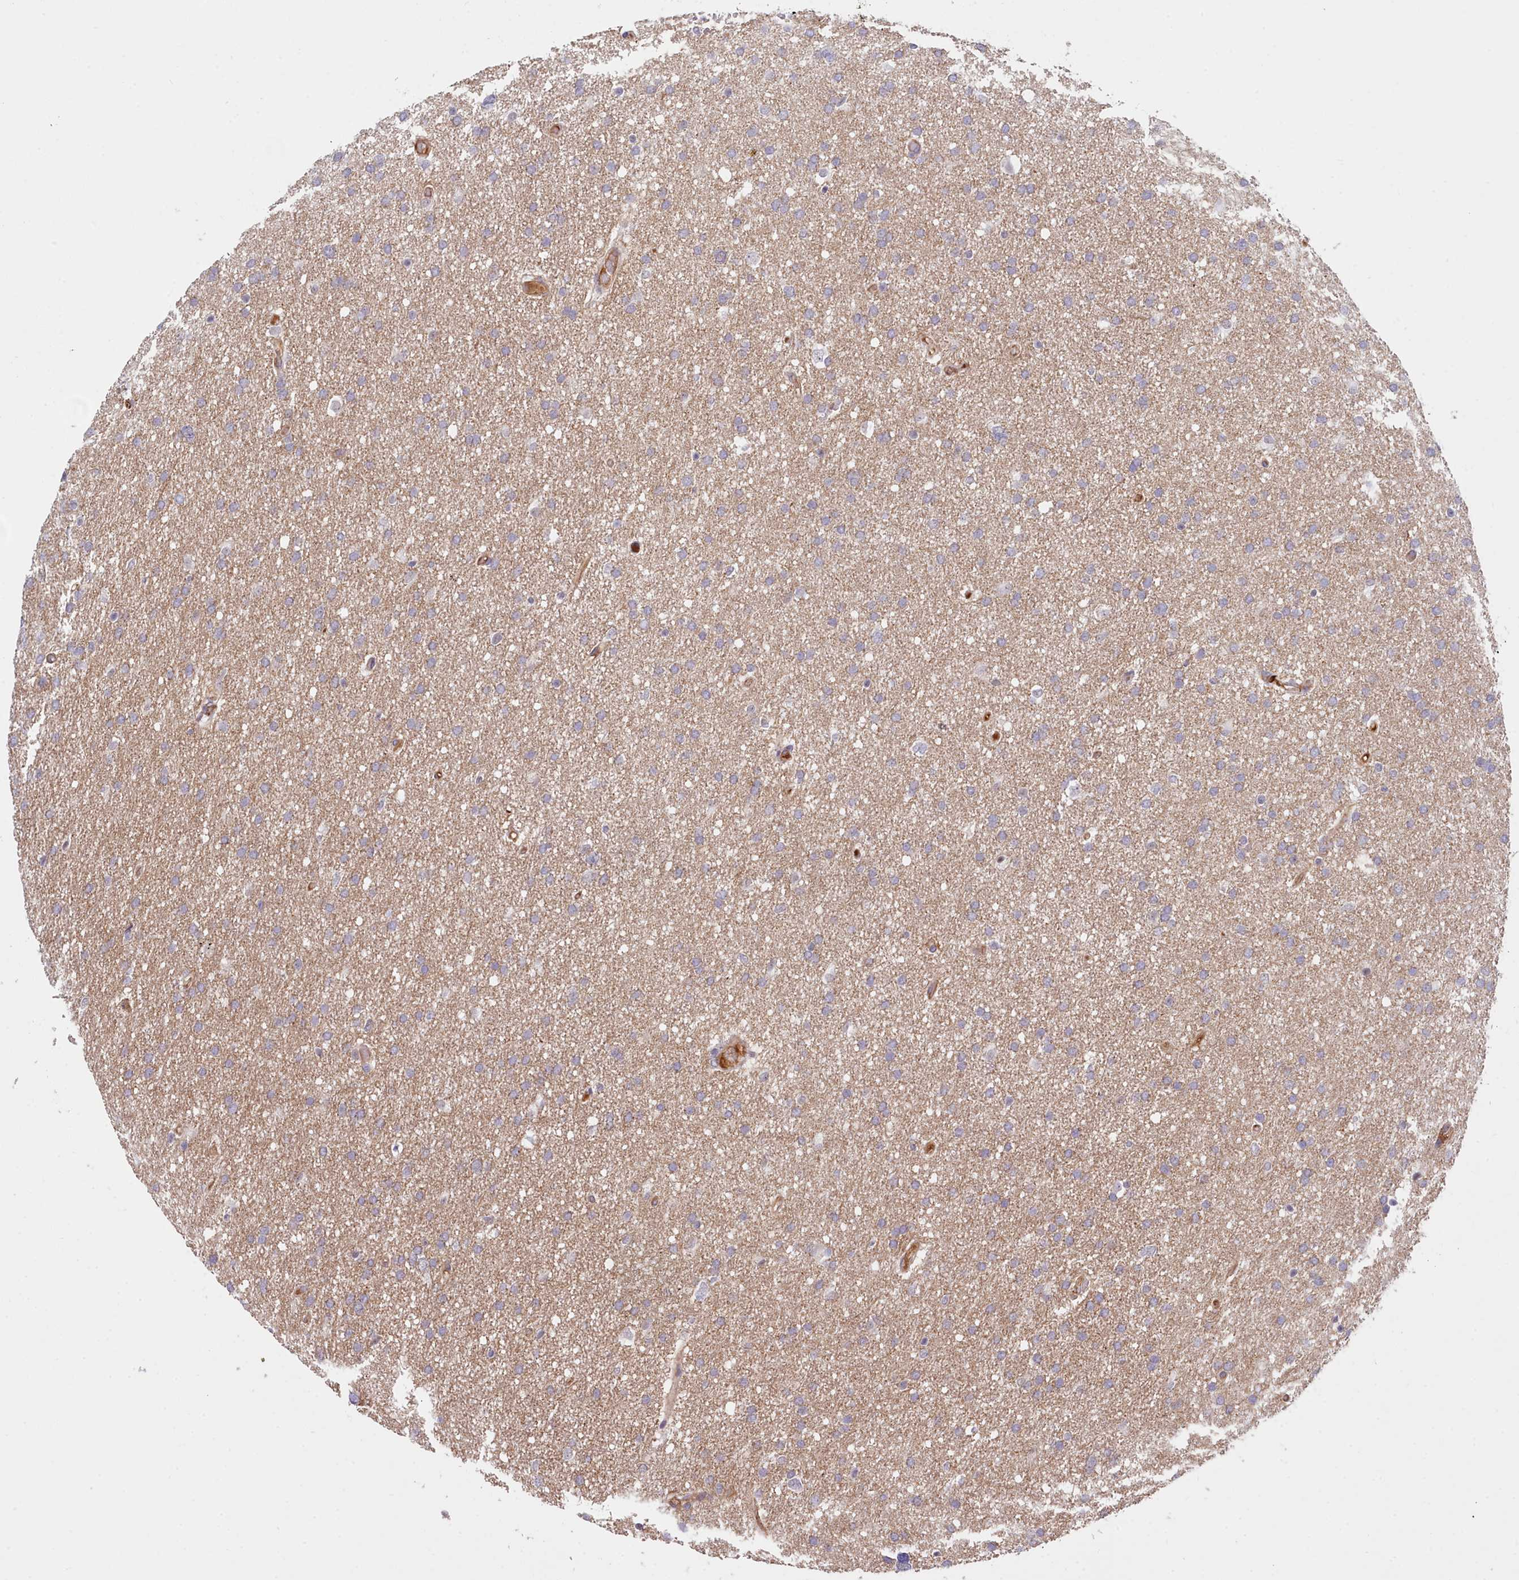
{"staining": {"intensity": "weak", "quantity": "<25%", "location": "cytoplasmic/membranous"}, "tissue": "glioma", "cell_type": "Tumor cells", "image_type": "cancer", "snomed": [{"axis": "morphology", "description": "Glioma, malignant, High grade"}, {"axis": "topography", "description": "Cerebral cortex"}], "caption": "DAB immunohistochemical staining of human malignant glioma (high-grade) displays no significant expression in tumor cells. Nuclei are stained in blue.", "gene": "ZC3H13", "patient": {"sex": "female", "age": 36}}